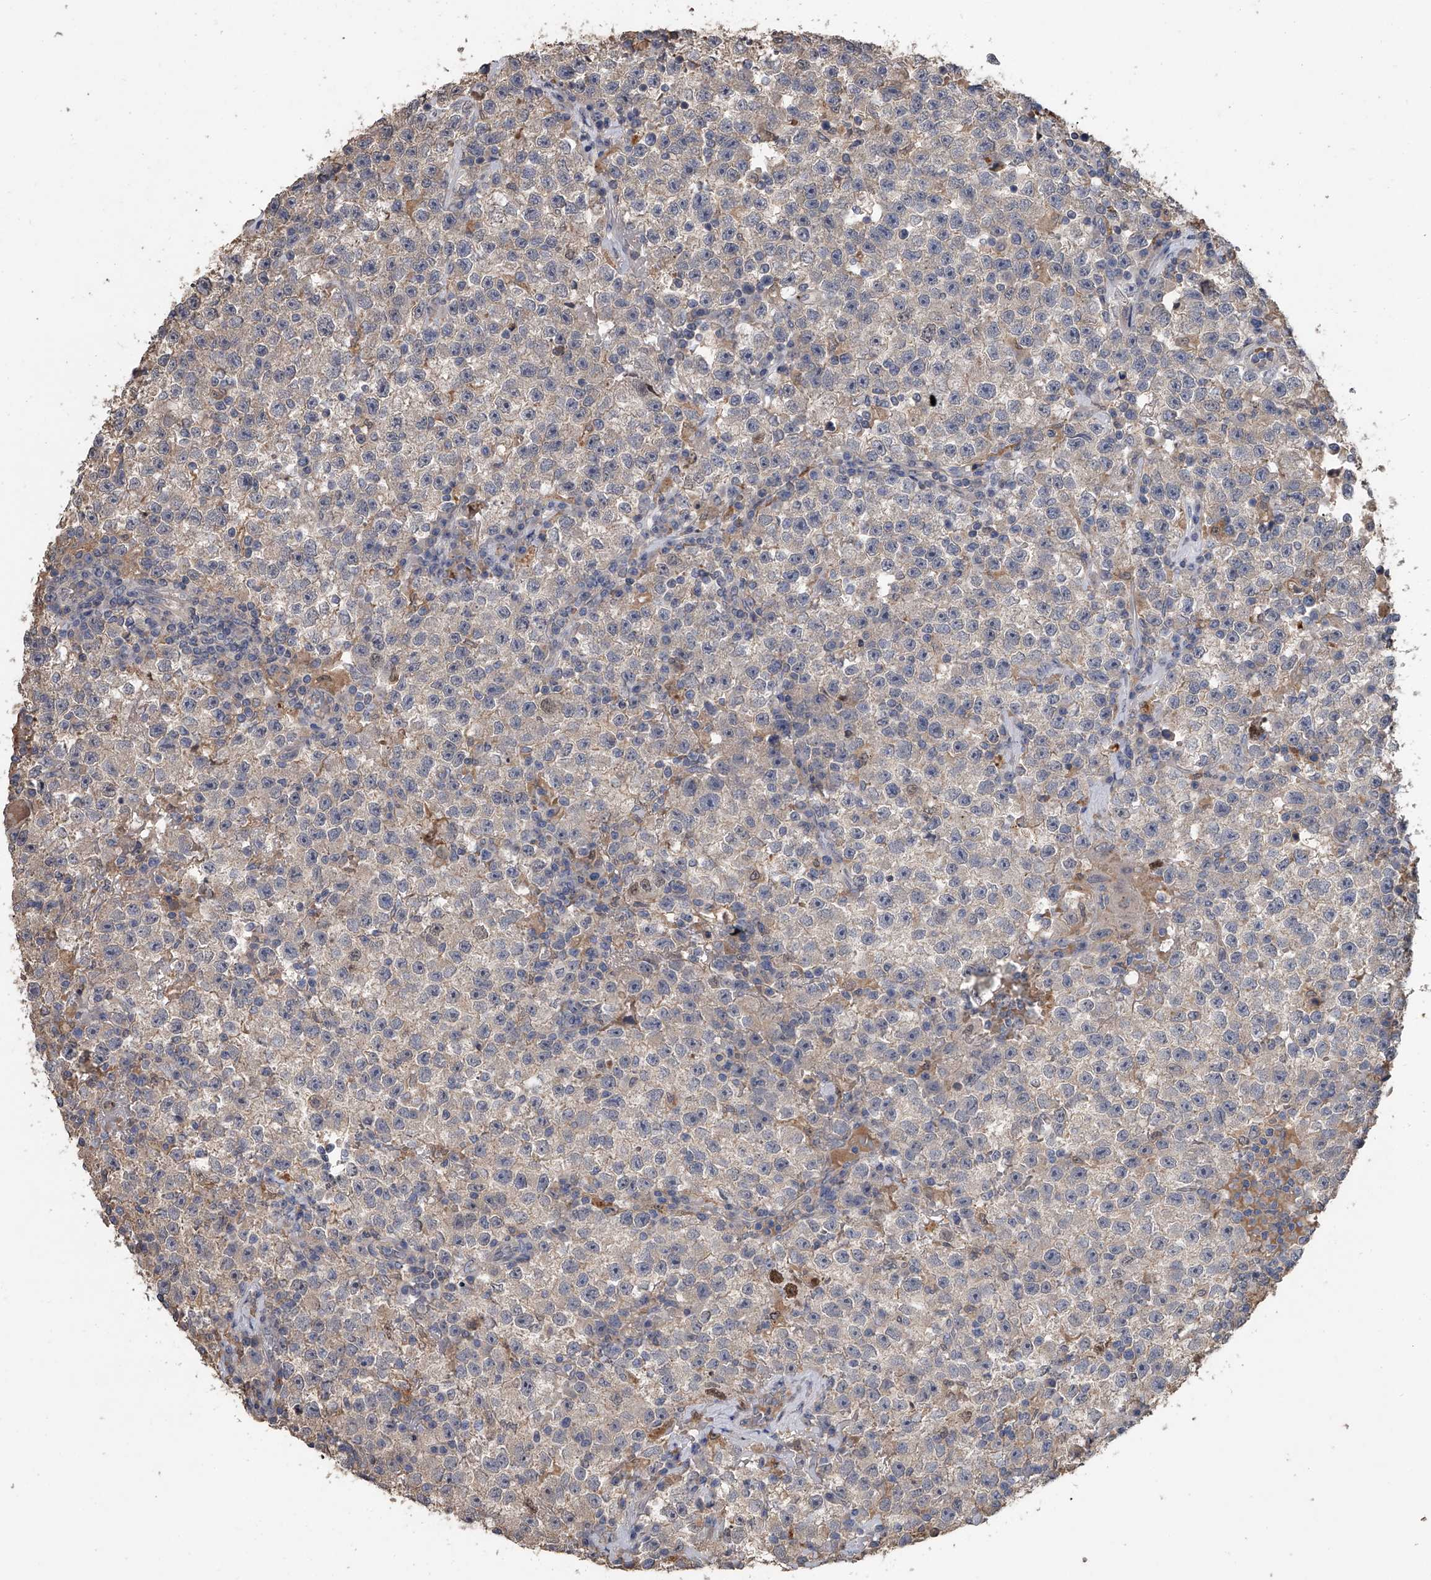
{"staining": {"intensity": "negative", "quantity": "none", "location": "none"}, "tissue": "testis cancer", "cell_type": "Tumor cells", "image_type": "cancer", "snomed": [{"axis": "morphology", "description": "Seminoma, NOS"}, {"axis": "topography", "description": "Testis"}], "caption": "Testis cancer (seminoma) stained for a protein using immunohistochemistry (IHC) exhibits no positivity tumor cells.", "gene": "DOCK9", "patient": {"sex": "male", "age": 22}}